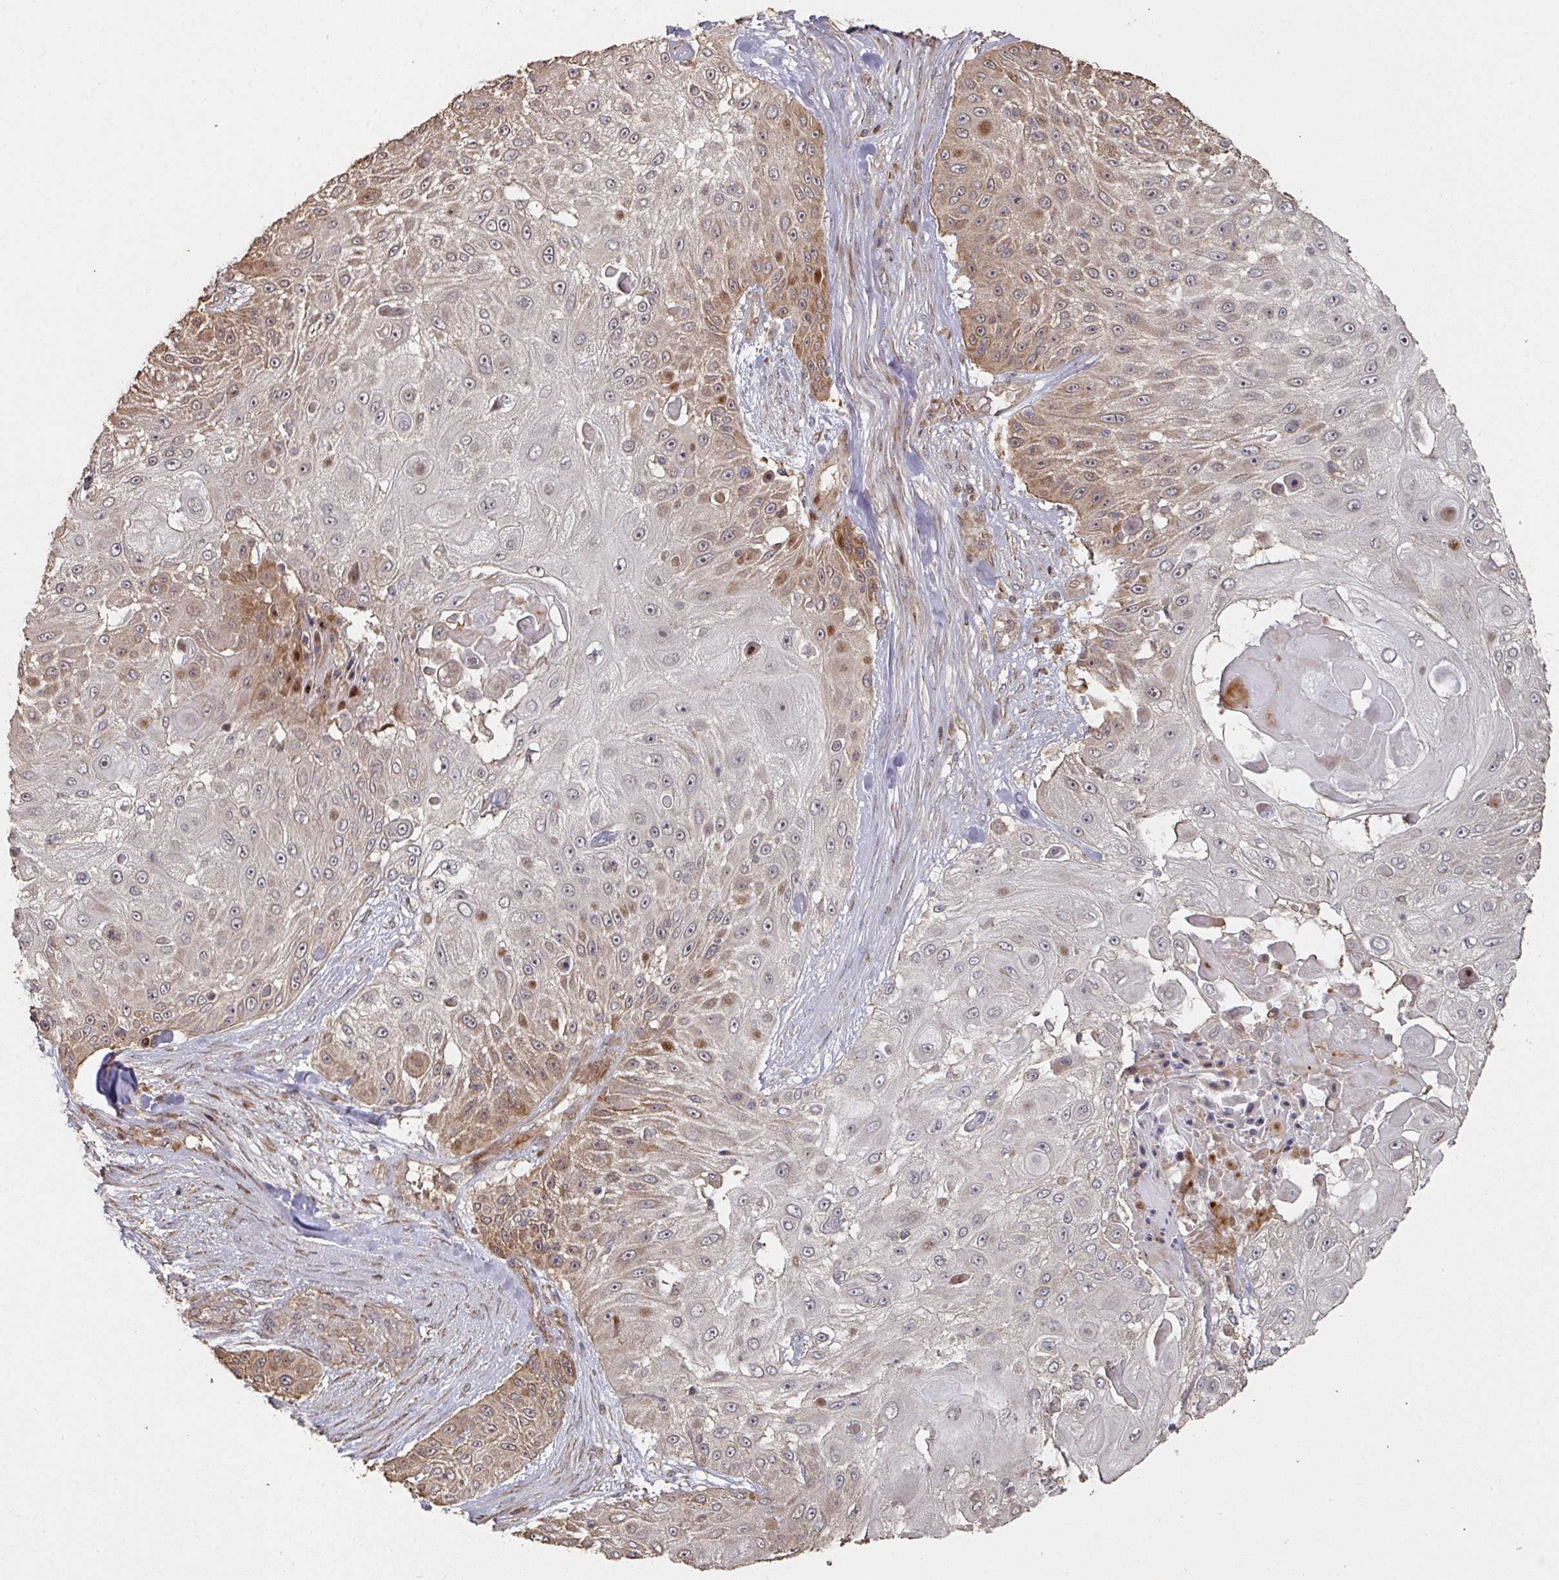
{"staining": {"intensity": "moderate", "quantity": ">75%", "location": "cytoplasmic/membranous,nuclear"}, "tissue": "skin cancer", "cell_type": "Tumor cells", "image_type": "cancer", "snomed": [{"axis": "morphology", "description": "Squamous cell carcinoma, NOS"}, {"axis": "topography", "description": "Skin"}], "caption": "Approximately >75% of tumor cells in skin squamous cell carcinoma reveal moderate cytoplasmic/membranous and nuclear protein staining as visualized by brown immunohistochemical staining.", "gene": "CA7", "patient": {"sex": "female", "age": 86}}